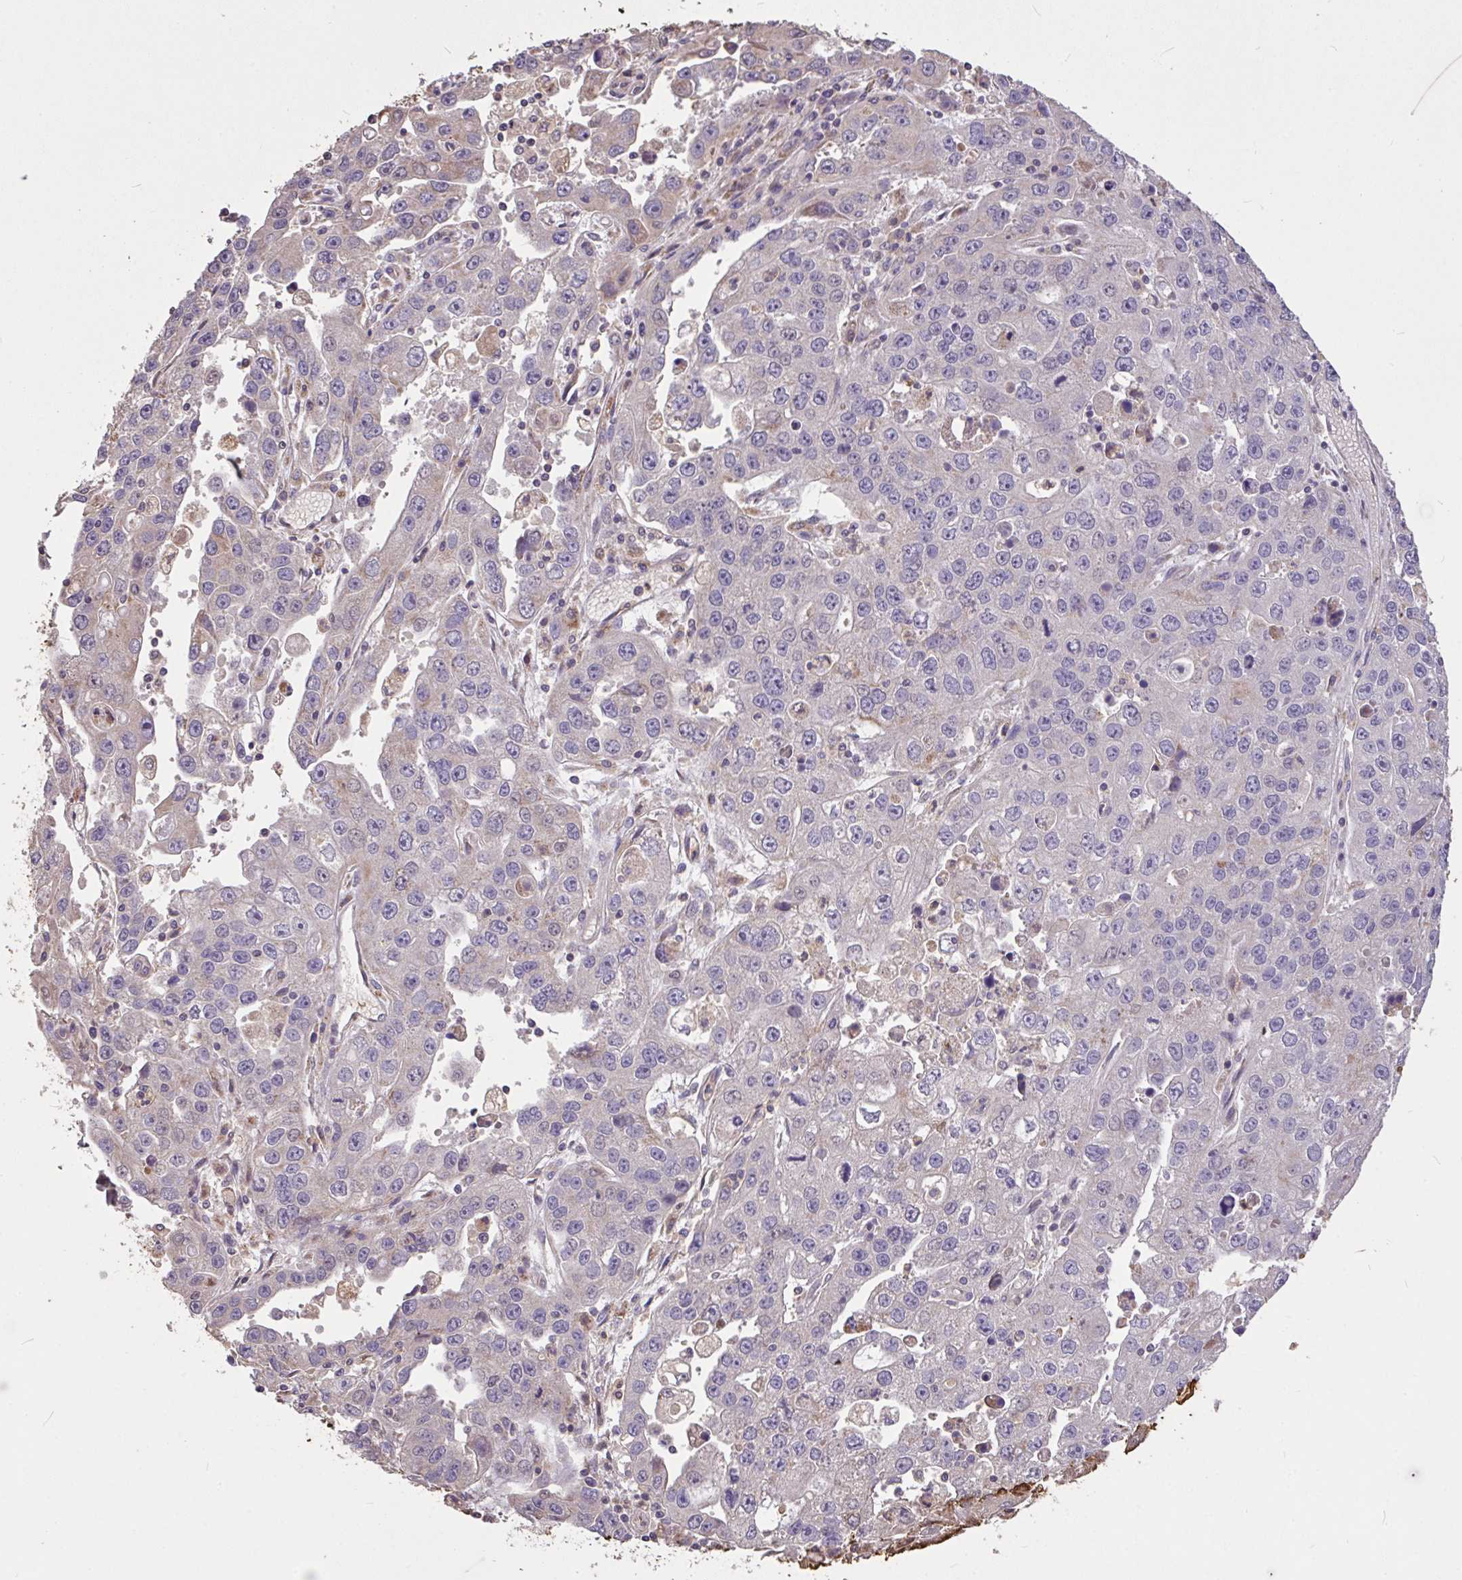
{"staining": {"intensity": "negative", "quantity": "none", "location": "none"}, "tissue": "endometrial cancer", "cell_type": "Tumor cells", "image_type": "cancer", "snomed": [{"axis": "morphology", "description": "Adenocarcinoma, NOS"}, {"axis": "topography", "description": "Uterus"}], "caption": "This is an immunohistochemistry photomicrograph of endometrial cancer (adenocarcinoma). There is no expression in tumor cells.", "gene": "FCER1A", "patient": {"sex": "female", "age": 62}}